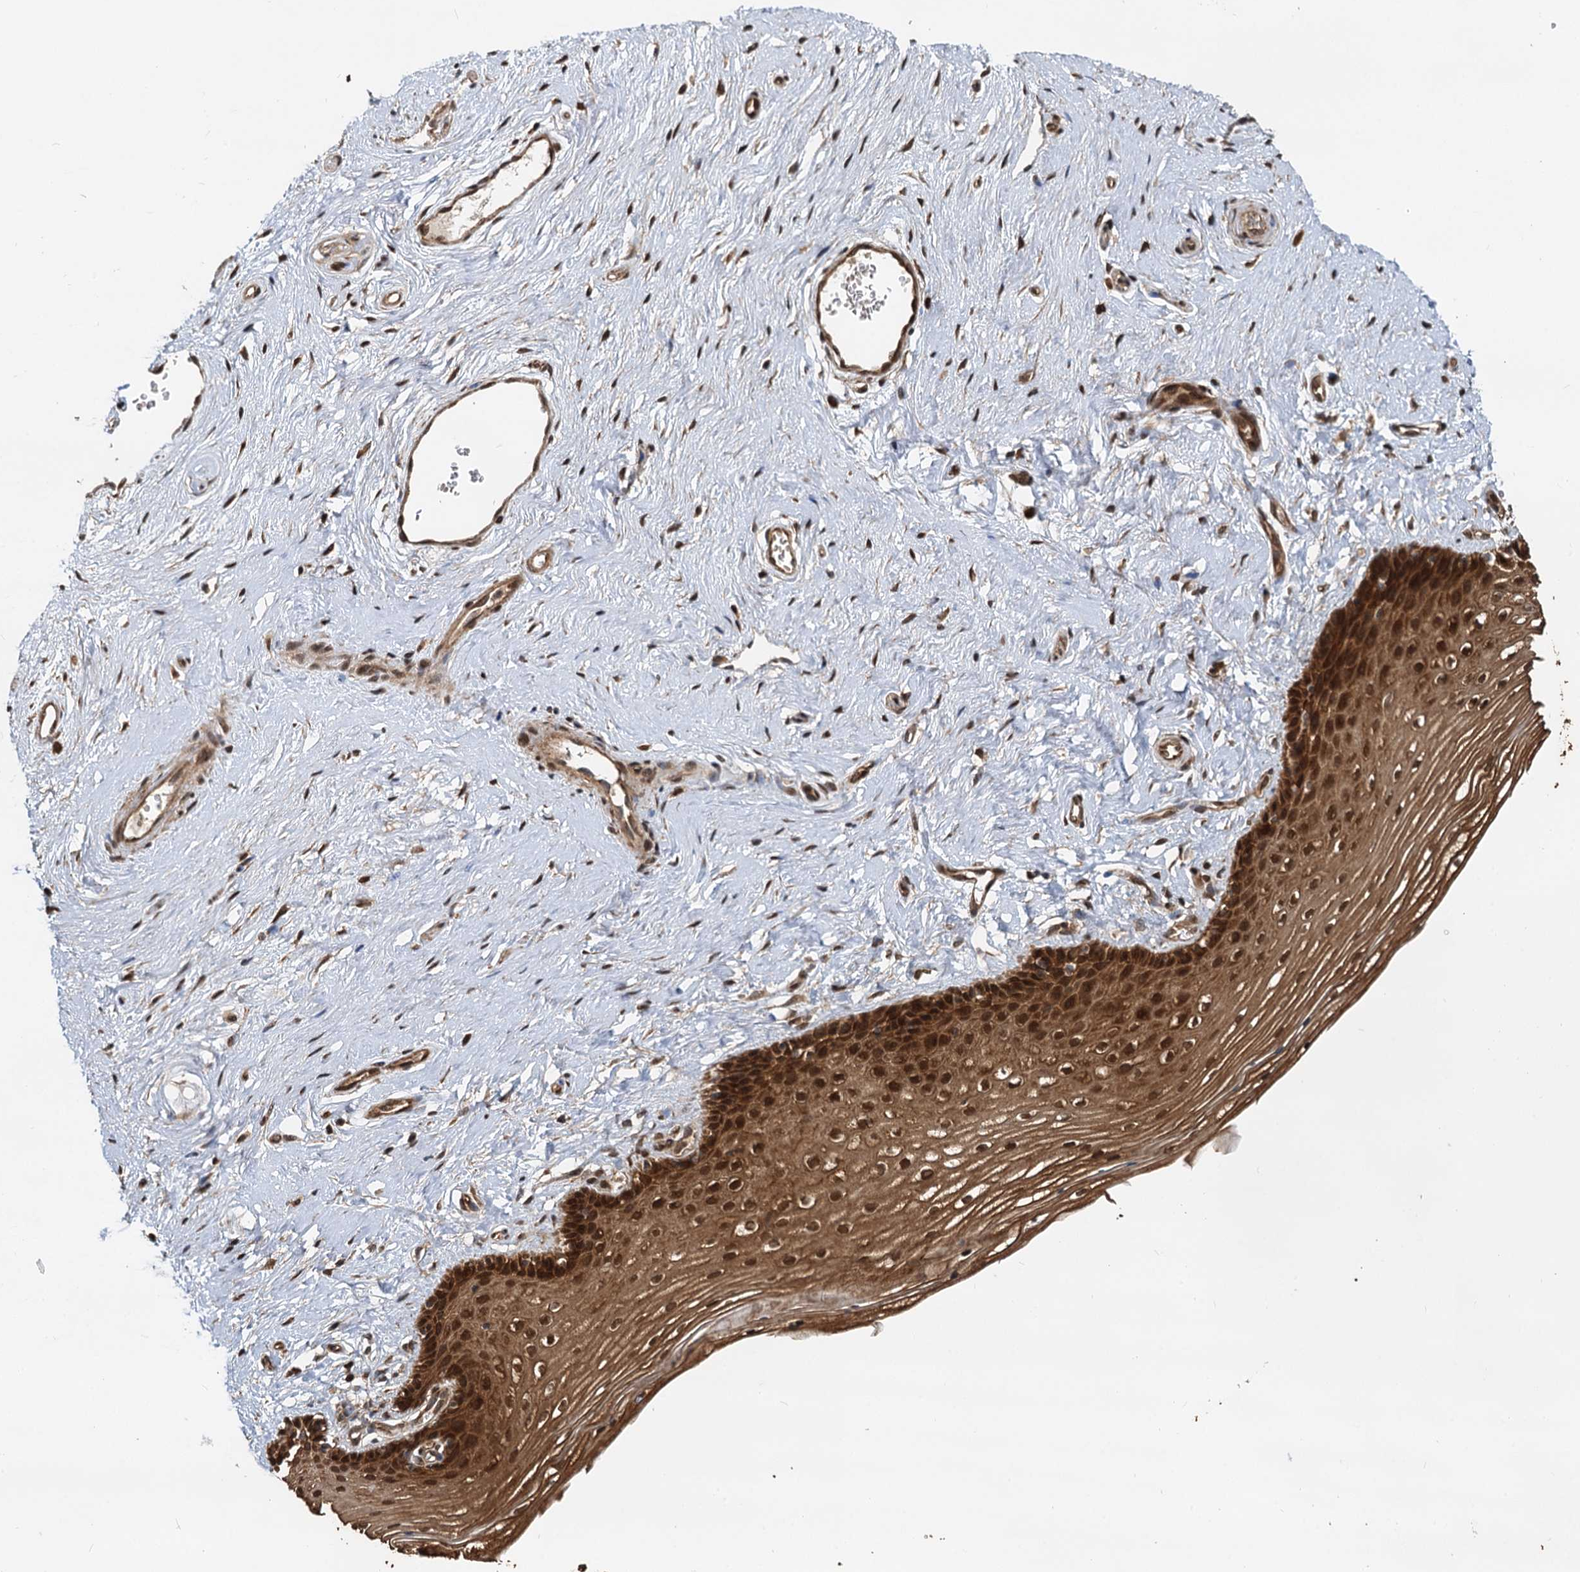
{"staining": {"intensity": "strong", "quantity": ">75%", "location": "cytoplasmic/membranous,nuclear"}, "tissue": "vagina", "cell_type": "Squamous epithelial cells", "image_type": "normal", "snomed": [{"axis": "morphology", "description": "Normal tissue, NOS"}, {"axis": "topography", "description": "Vagina"}], "caption": "Protein expression analysis of unremarkable human vagina reveals strong cytoplasmic/membranous,nuclear expression in about >75% of squamous epithelial cells.", "gene": "STUB1", "patient": {"sex": "female", "age": 46}}